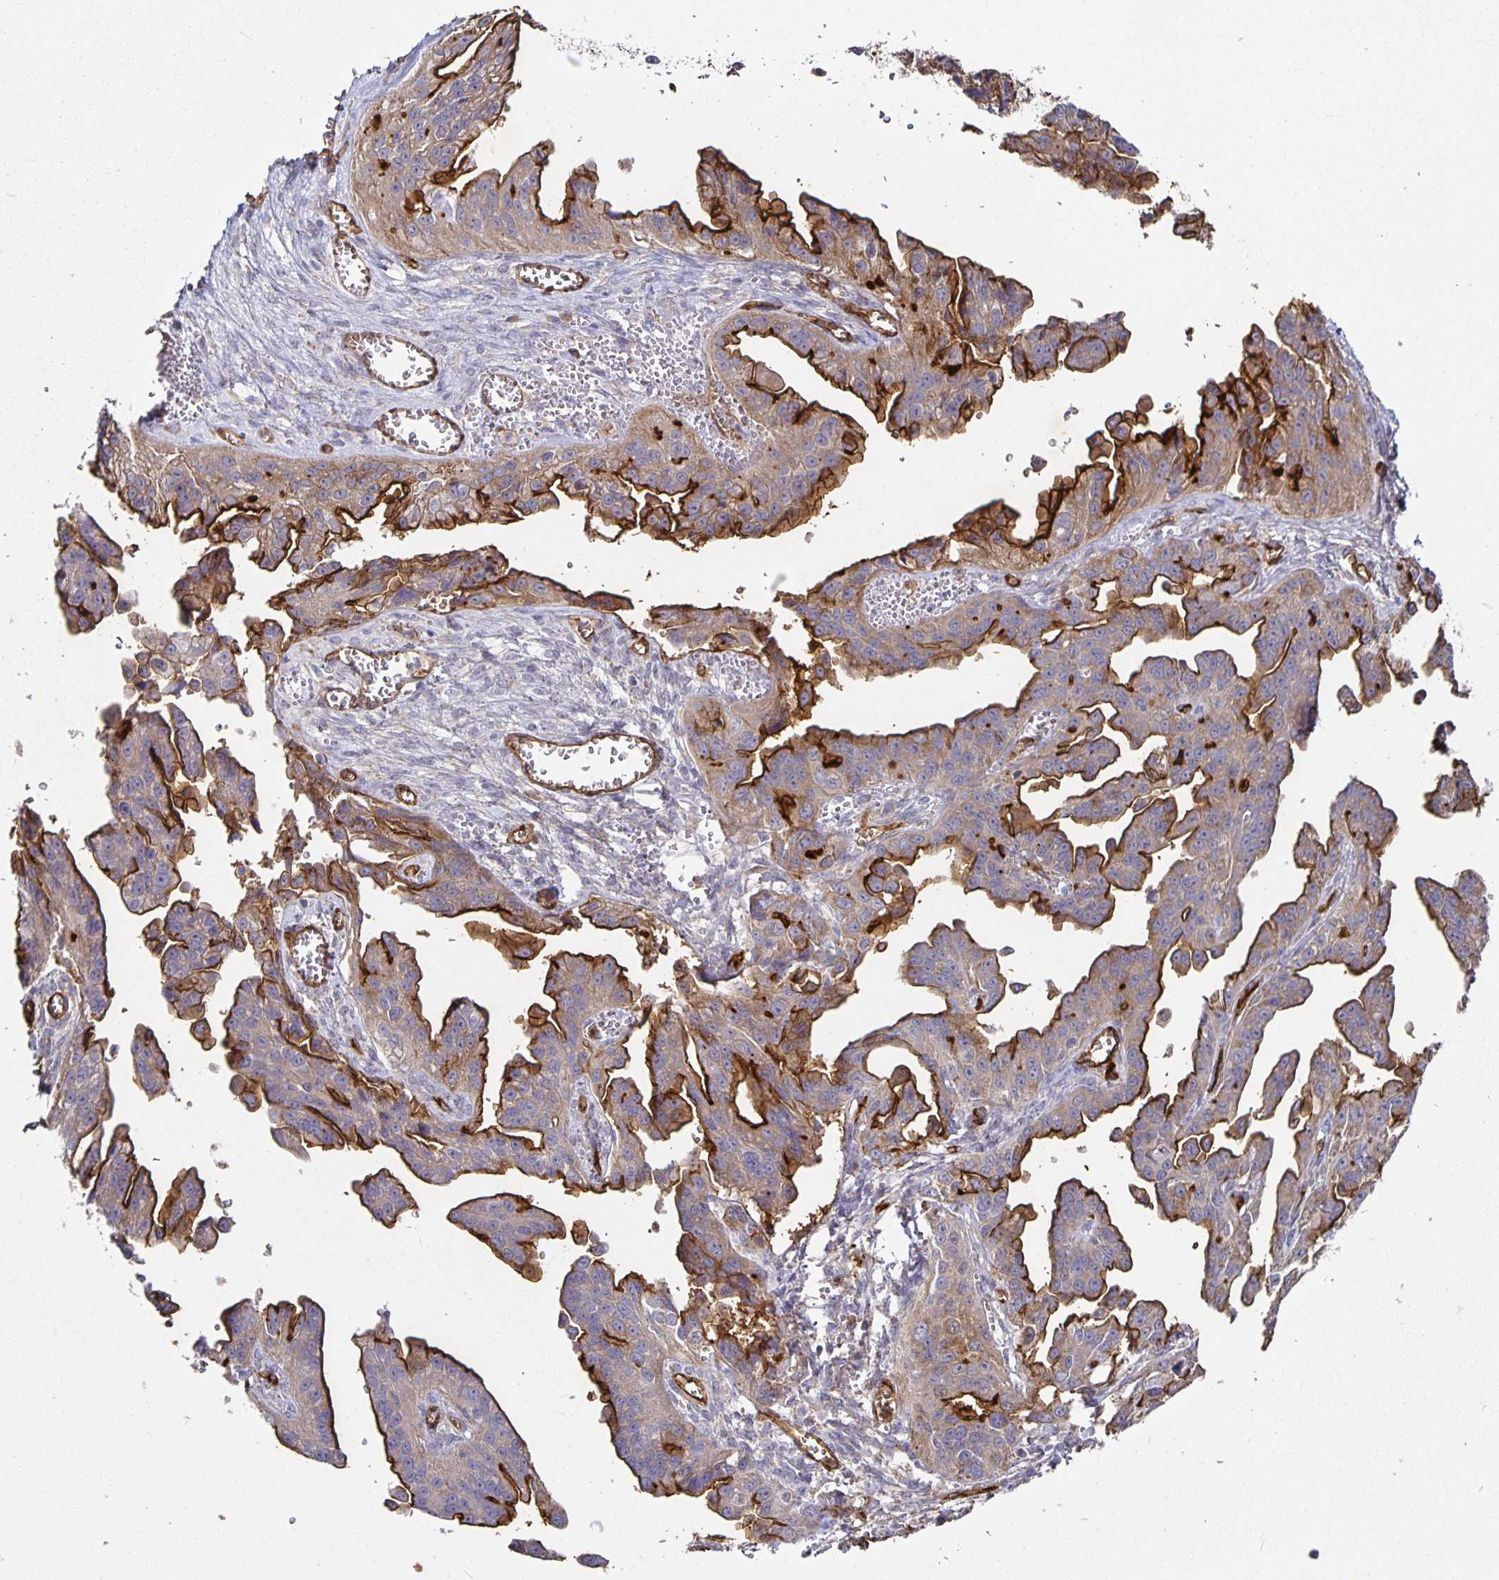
{"staining": {"intensity": "strong", "quantity": "25%-75%", "location": "cytoplasmic/membranous"}, "tissue": "ovarian cancer", "cell_type": "Tumor cells", "image_type": "cancer", "snomed": [{"axis": "morphology", "description": "Cystadenocarcinoma, serous, NOS"}, {"axis": "topography", "description": "Ovary"}], "caption": "This histopathology image reveals ovarian cancer stained with IHC to label a protein in brown. The cytoplasmic/membranous of tumor cells show strong positivity for the protein. Nuclei are counter-stained blue.", "gene": "PODXL", "patient": {"sex": "female", "age": 75}}